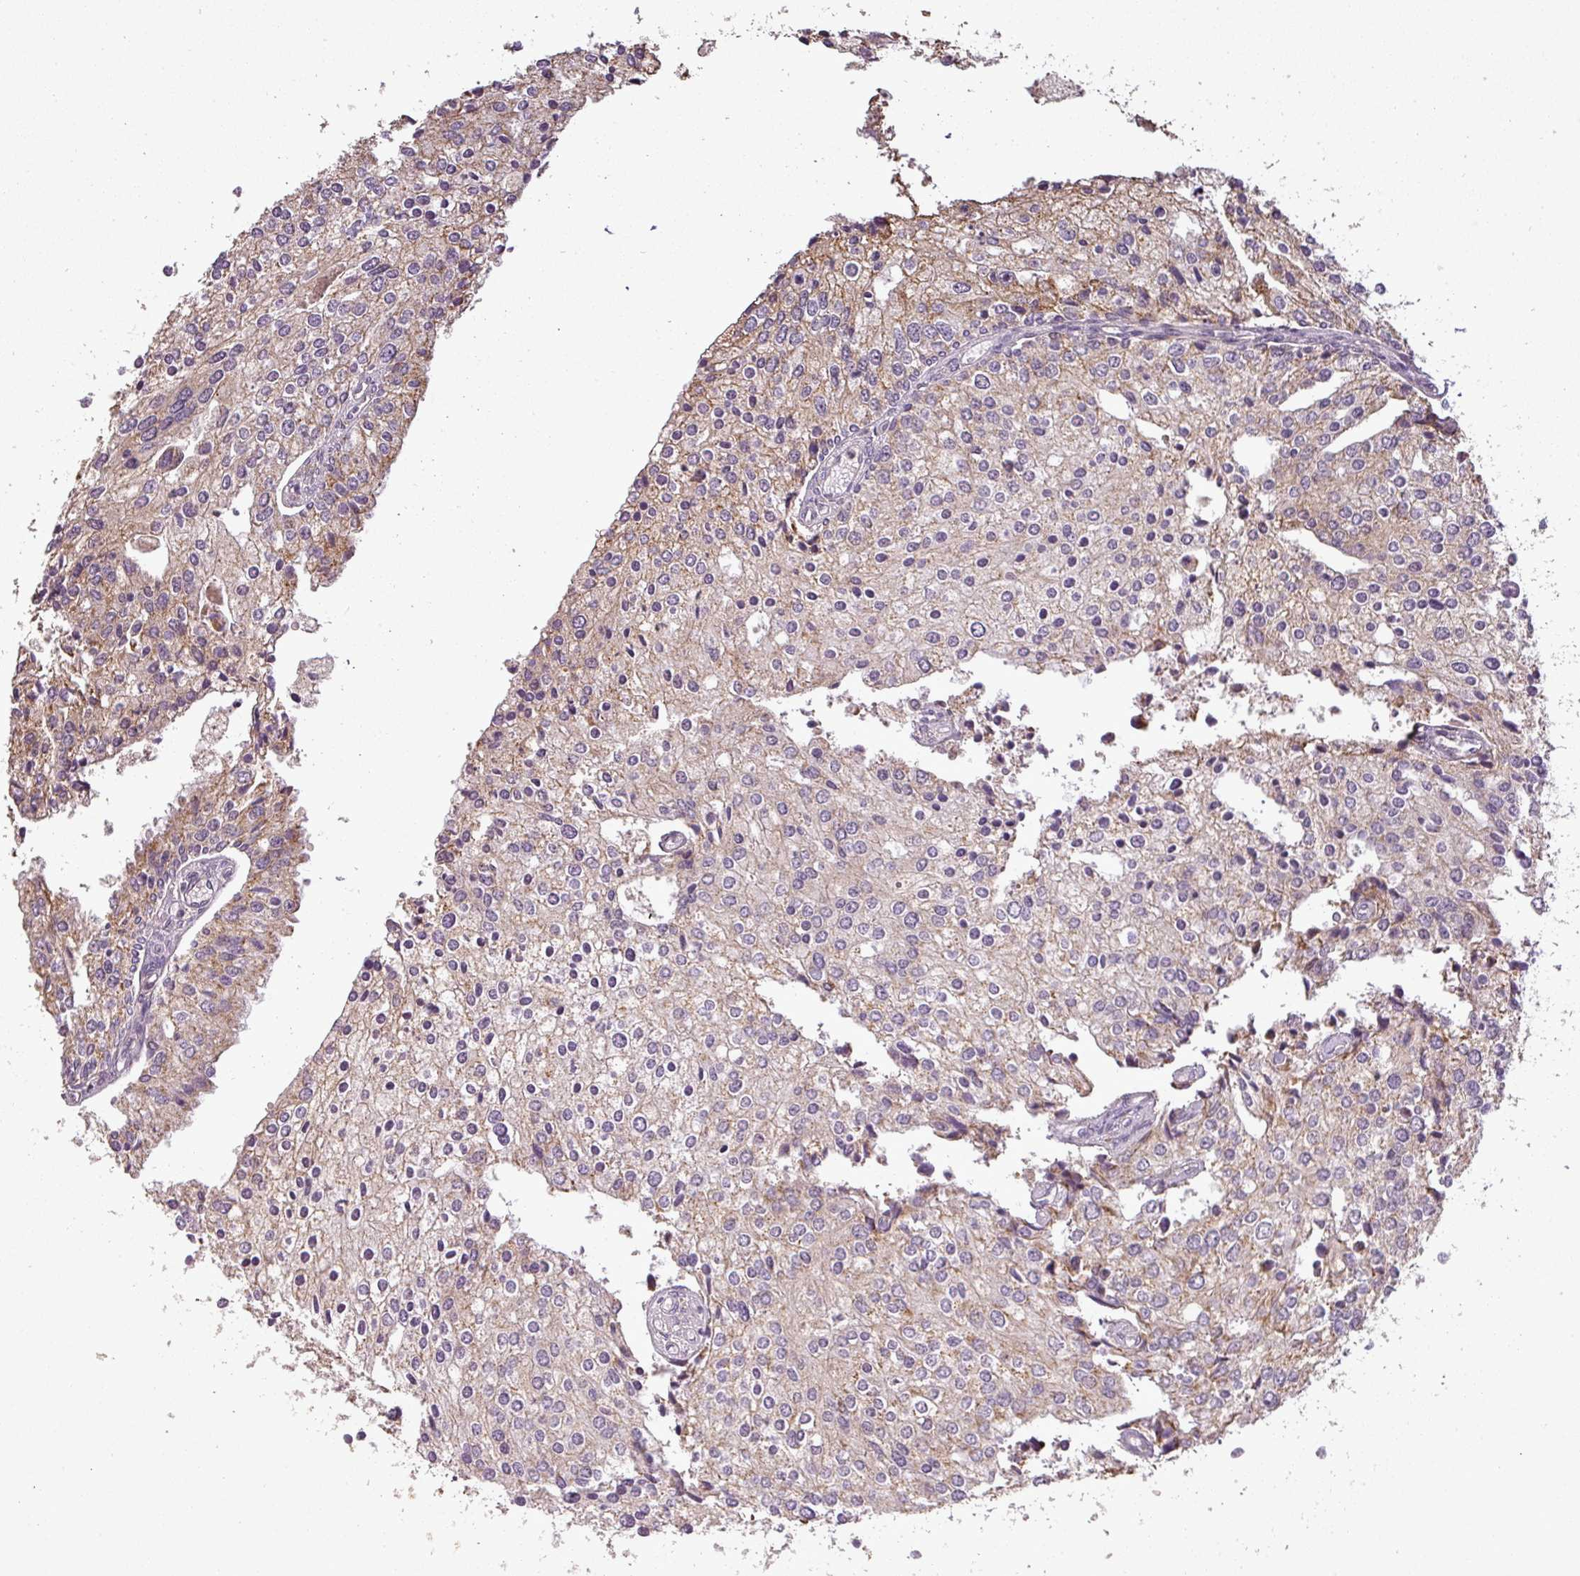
{"staining": {"intensity": "weak", "quantity": "25%-75%", "location": "cytoplasmic/membranous"}, "tissue": "prostate cancer", "cell_type": "Tumor cells", "image_type": "cancer", "snomed": [{"axis": "morphology", "description": "Adenocarcinoma, High grade"}, {"axis": "topography", "description": "Prostate"}], "caption": "A high-resolution photomicrograph shows immunohistochemistry (IHC) staining of adenocarcinoma (high-grade) (prostate), which reveals weak cytoplasmic/membranous staining in approximately 25%-75% of tumor cells. (Brightfield microscopy of DAB IHC at high magnification).", "gene": "FAIM", "patient": {"sex": "male", "age": 62}}